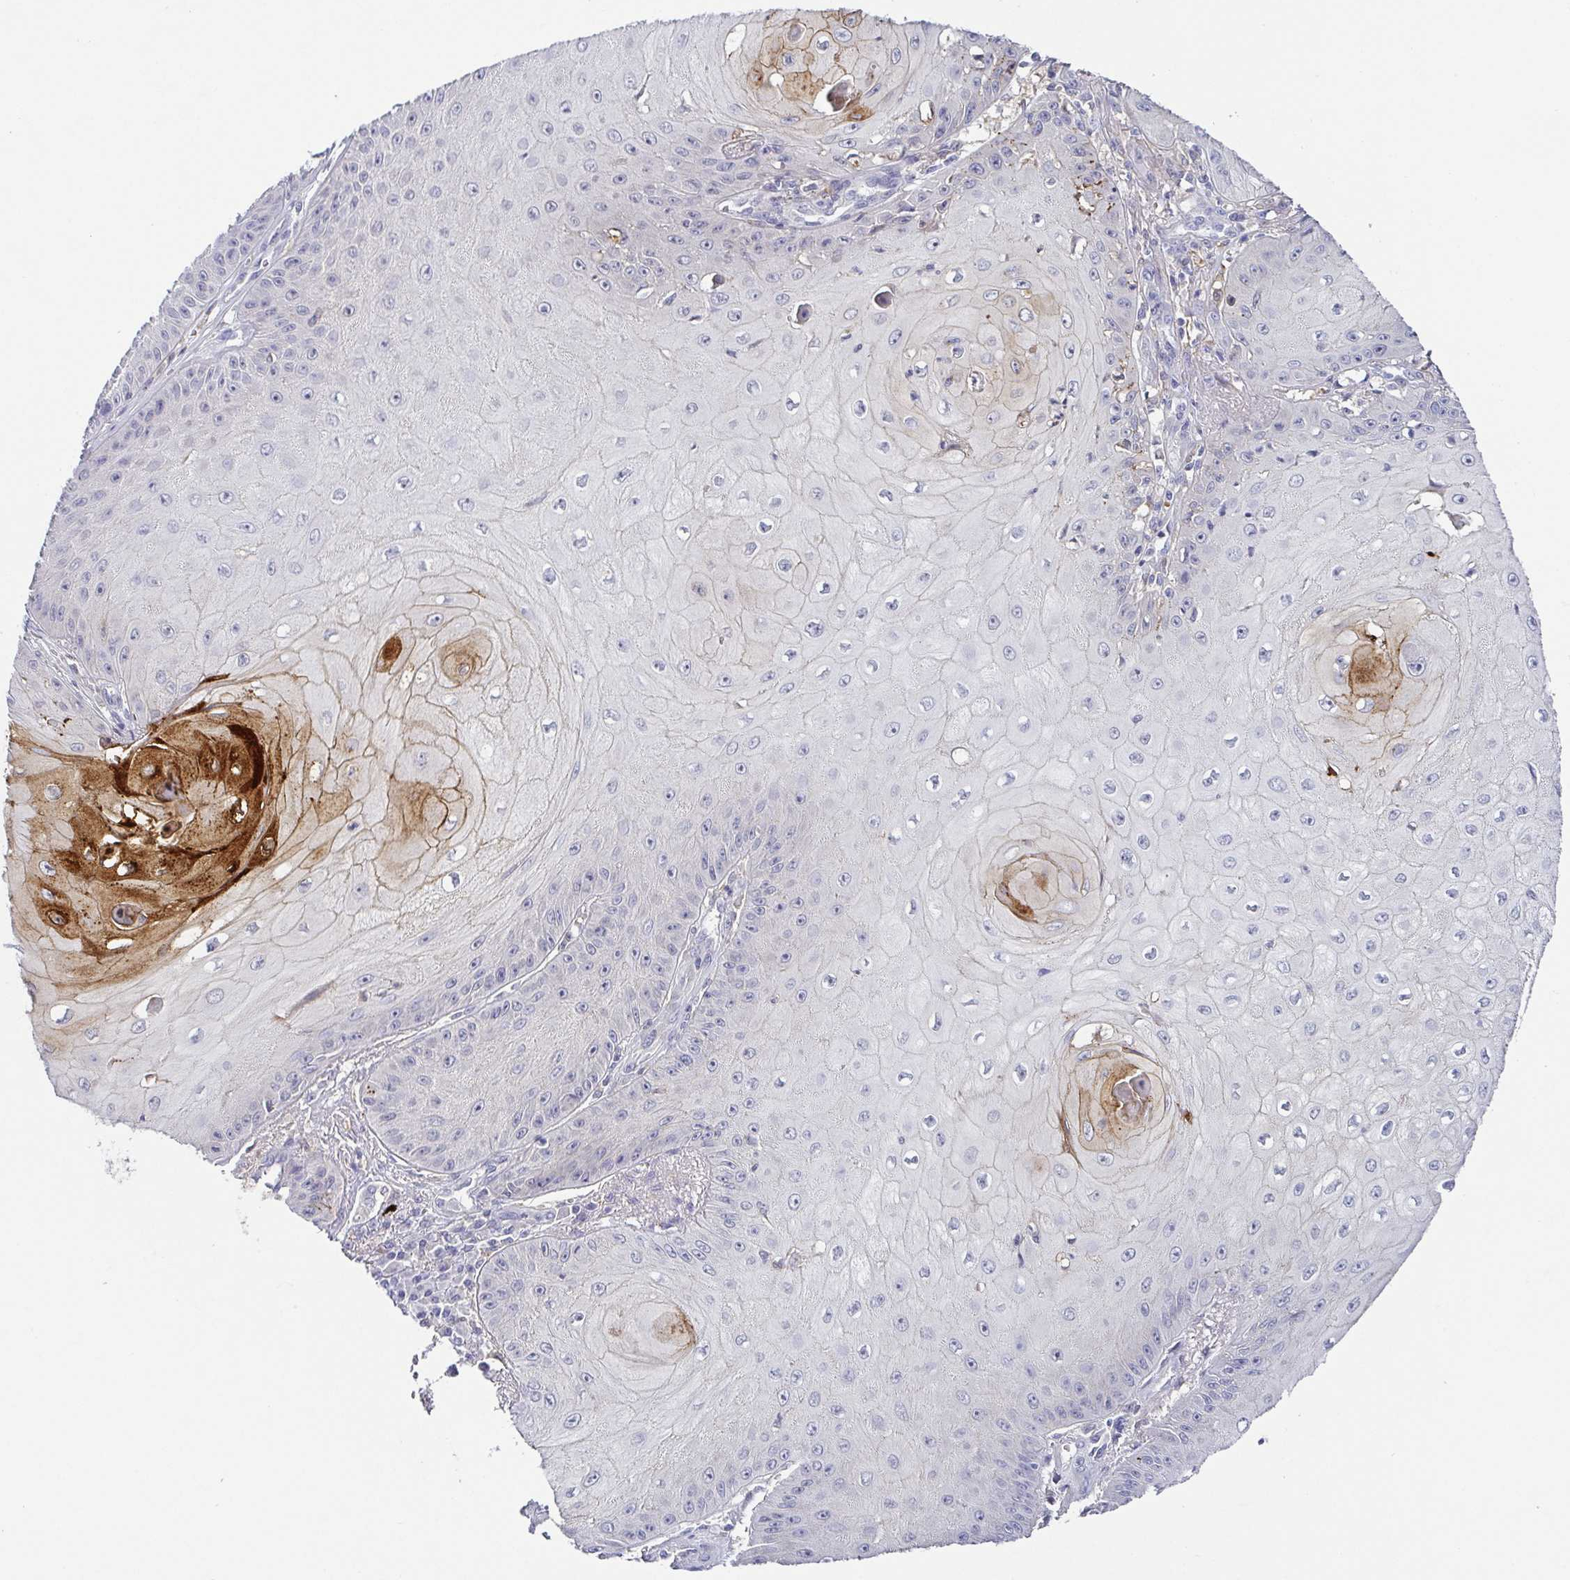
{"staining": {"intensity": "strong", "quantity": "<25%", "location": "cytoplasmic/membranous,nuclear"}, "tissue": "skin cancer", "cell_type": "Tumor cells", "image_type": "cancer", "snomed": [{"axis": "morphology", "description": "Squamous cell carcinoma, NOS"}, {"axis": "topography", "description": "Skin"}], "caption": "A medium amount of strong cytoplasmic/membranous and nuclear positivity is present in about <25% of tumor cells in skin squamous cell carcinoma tissue. (Brightfield microscopy of DAB IHC at high magnification).", "gene": "RNASE7", "patient": {"sex": "male", "age": 70}}